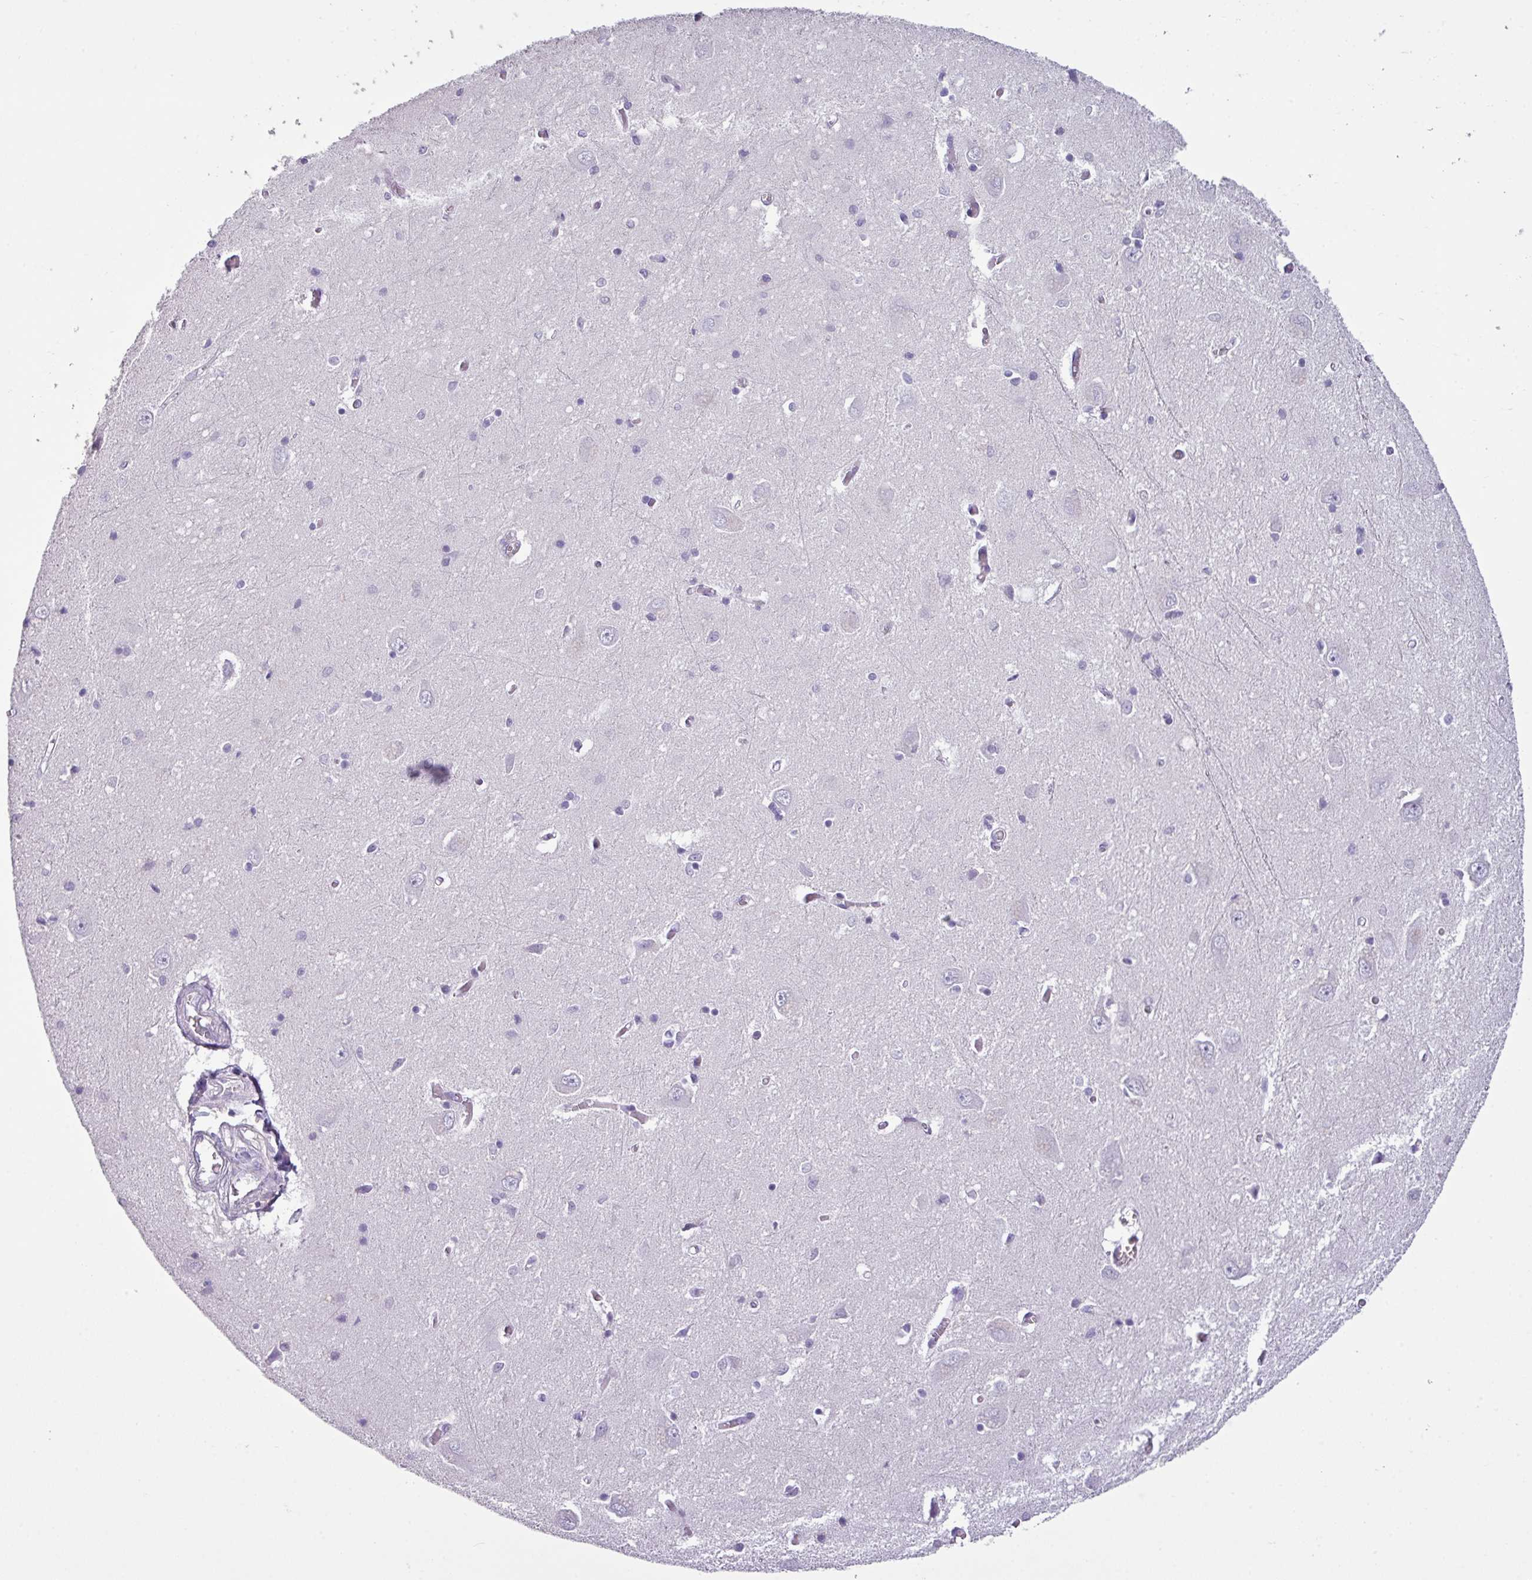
{"staining": {"intensity": "negative", "quantity": "none", "location": "none"}, "tissue": "hippocampus", "cell_type": "Glial cells", "image_type": "normal", "snomed": [{"axis": "morphology", "description": "Normal tissue, NOS"}, {"axis": "topography", "description": "Hippocampus"}], "caption": "This image is of normal hippocampus stained with IHC to label a protein in brown with the nuclei are counter-stained blue. There is no positivity in glial cells.", "gene": "TTLL12", "patient": {"sex": "female", "age": 64}}